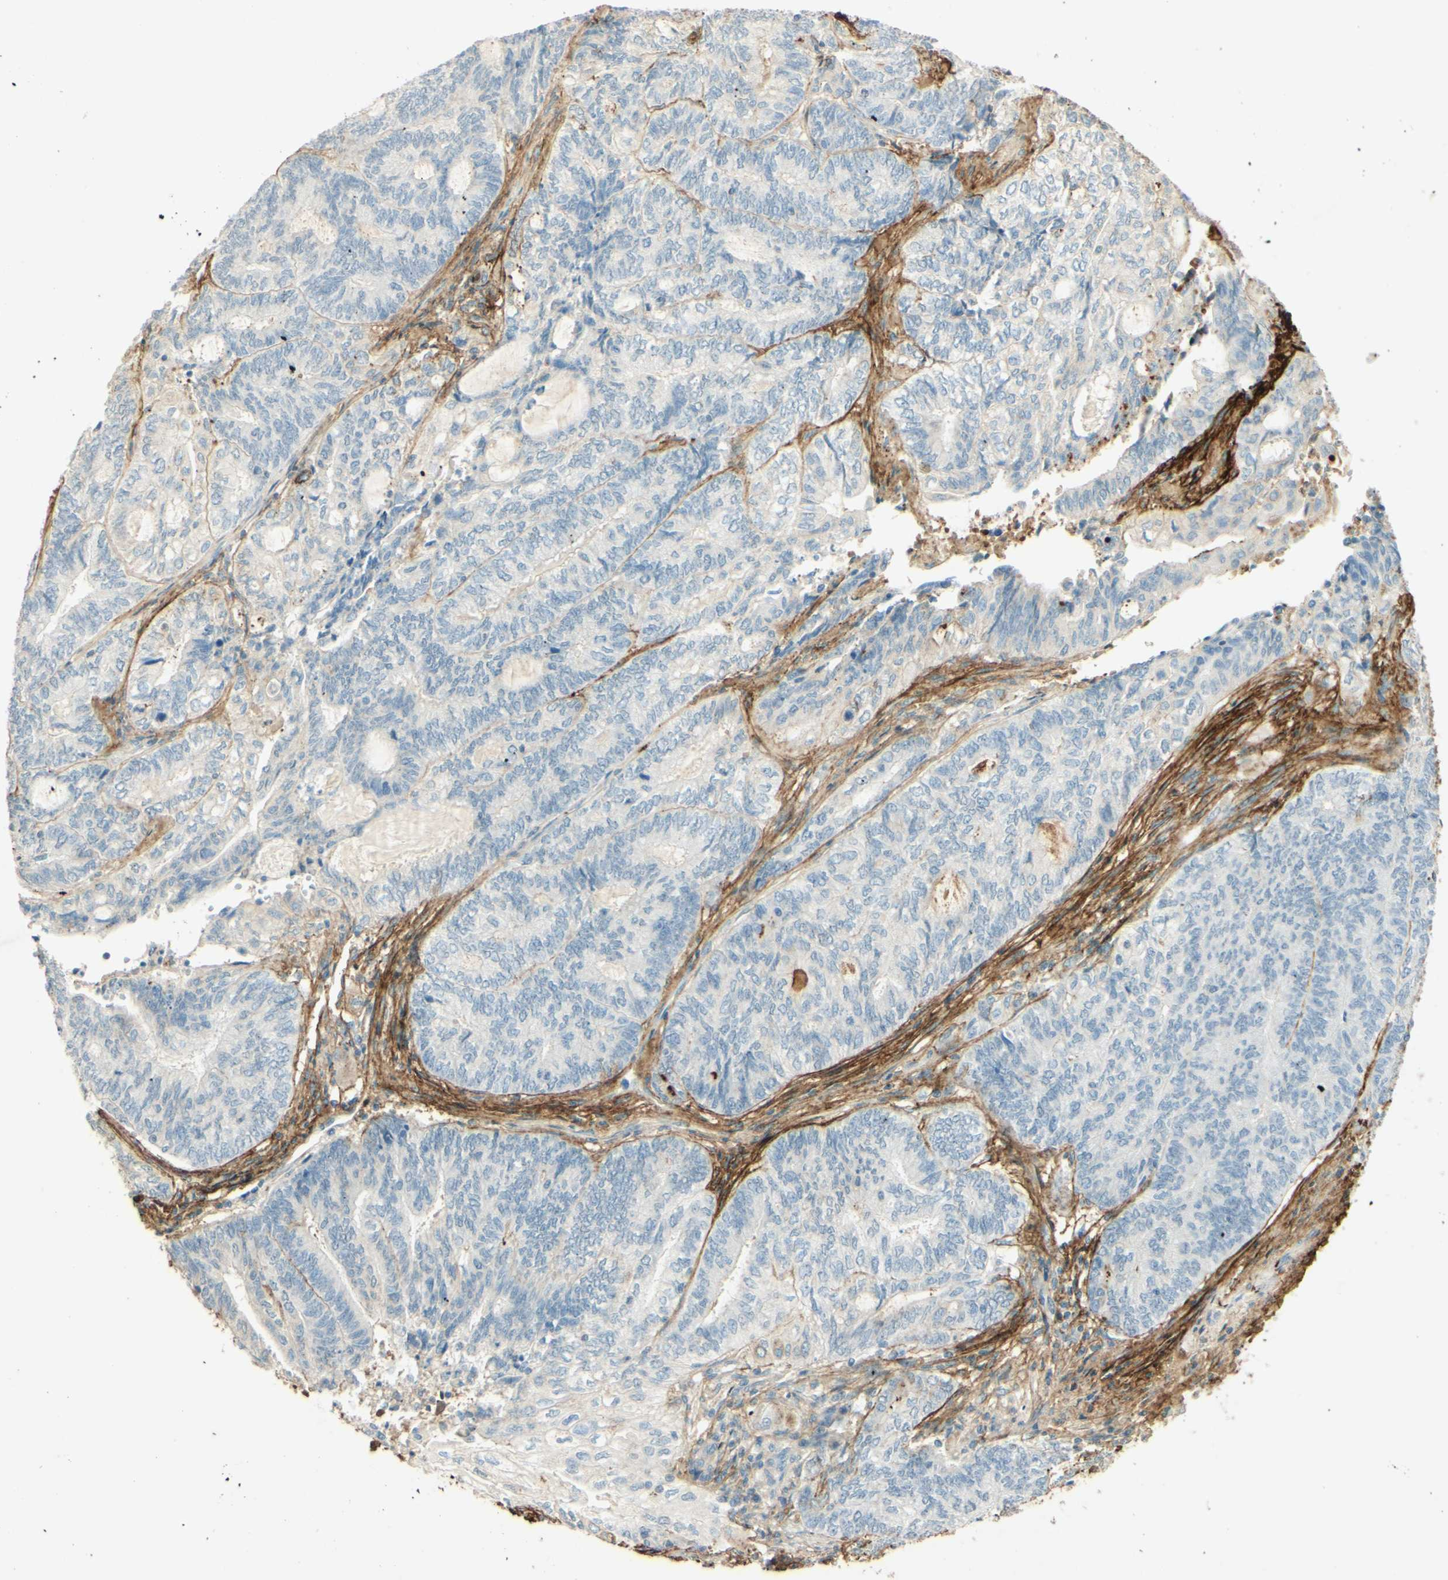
{"staining": {"intensity": "weak", "quantity": "<25%", "location": "cytoplasmic/membranous"}, "tissue": "endometrial cancer", "cell_type": "Tumor cells", "image_type": "cancer", "snomed": [{"axis": "morphology", "description": "Adenocarcinoma, NOS"}, {"axis": "topography", "description": "Uterus"}, {"axis": "topography", "description": "Endometrium"}], "caption": "Adenocarcinoma (endometrial) stained for a protein using IHC reveals no positivity tumor cells.", "gene": "TNN", "patient": {"sex": "female", "age": 70}}